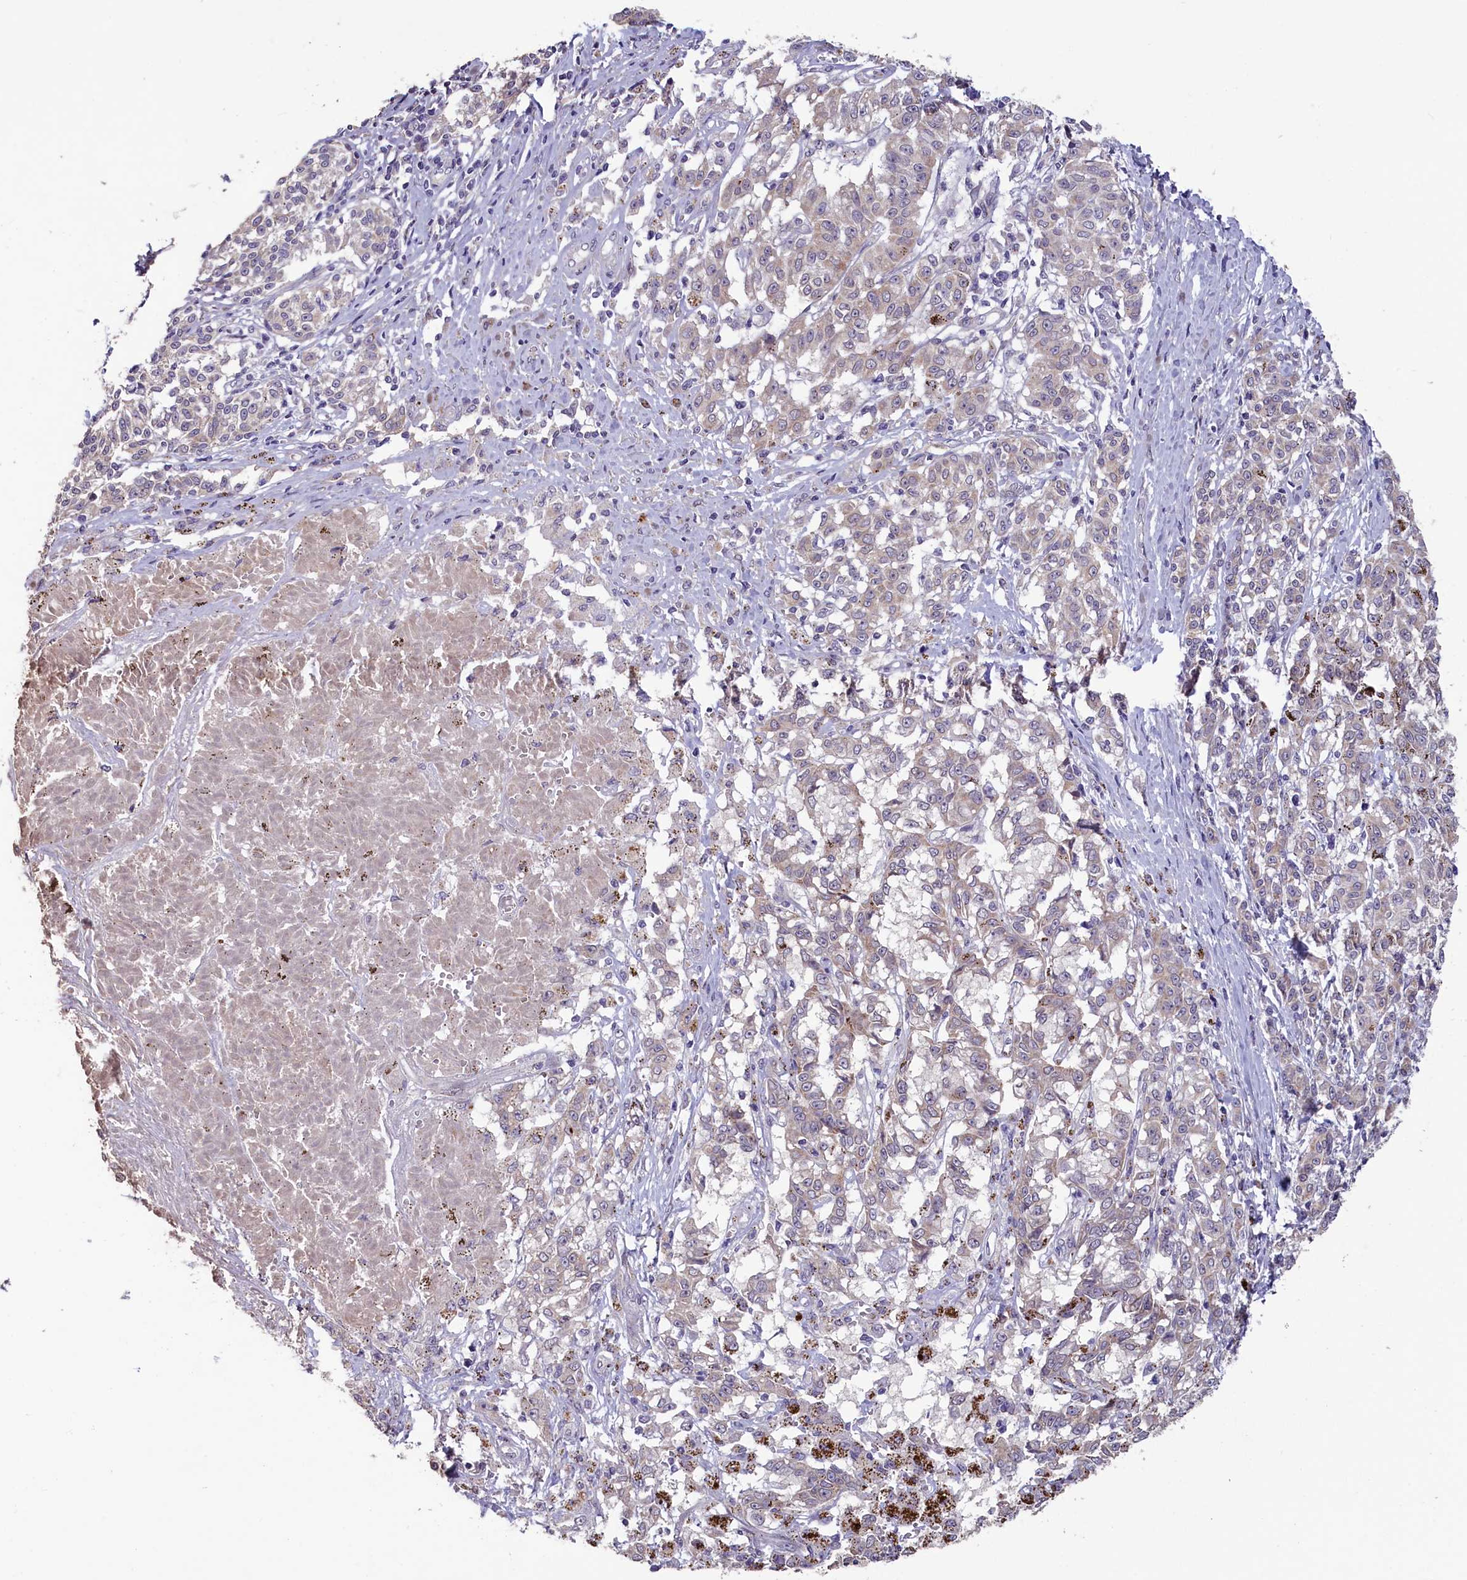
{"staining": {"intensity": "negative", "quantity": "none", "location": "none"}, "tissue": "melanoma", "cell_type": "Tumor cells", "image_type": "cancer", "snomed": [{"axis": "morphology", "description": "Malignant melanoma, NOS"}, {"axis": "topography", "description": "Skin"}], "caption": "Tumor cells show no significant expression in malignant melanoma.", "gene": "SLC39A6", "patient": {"sex": "female", "age": 72}}